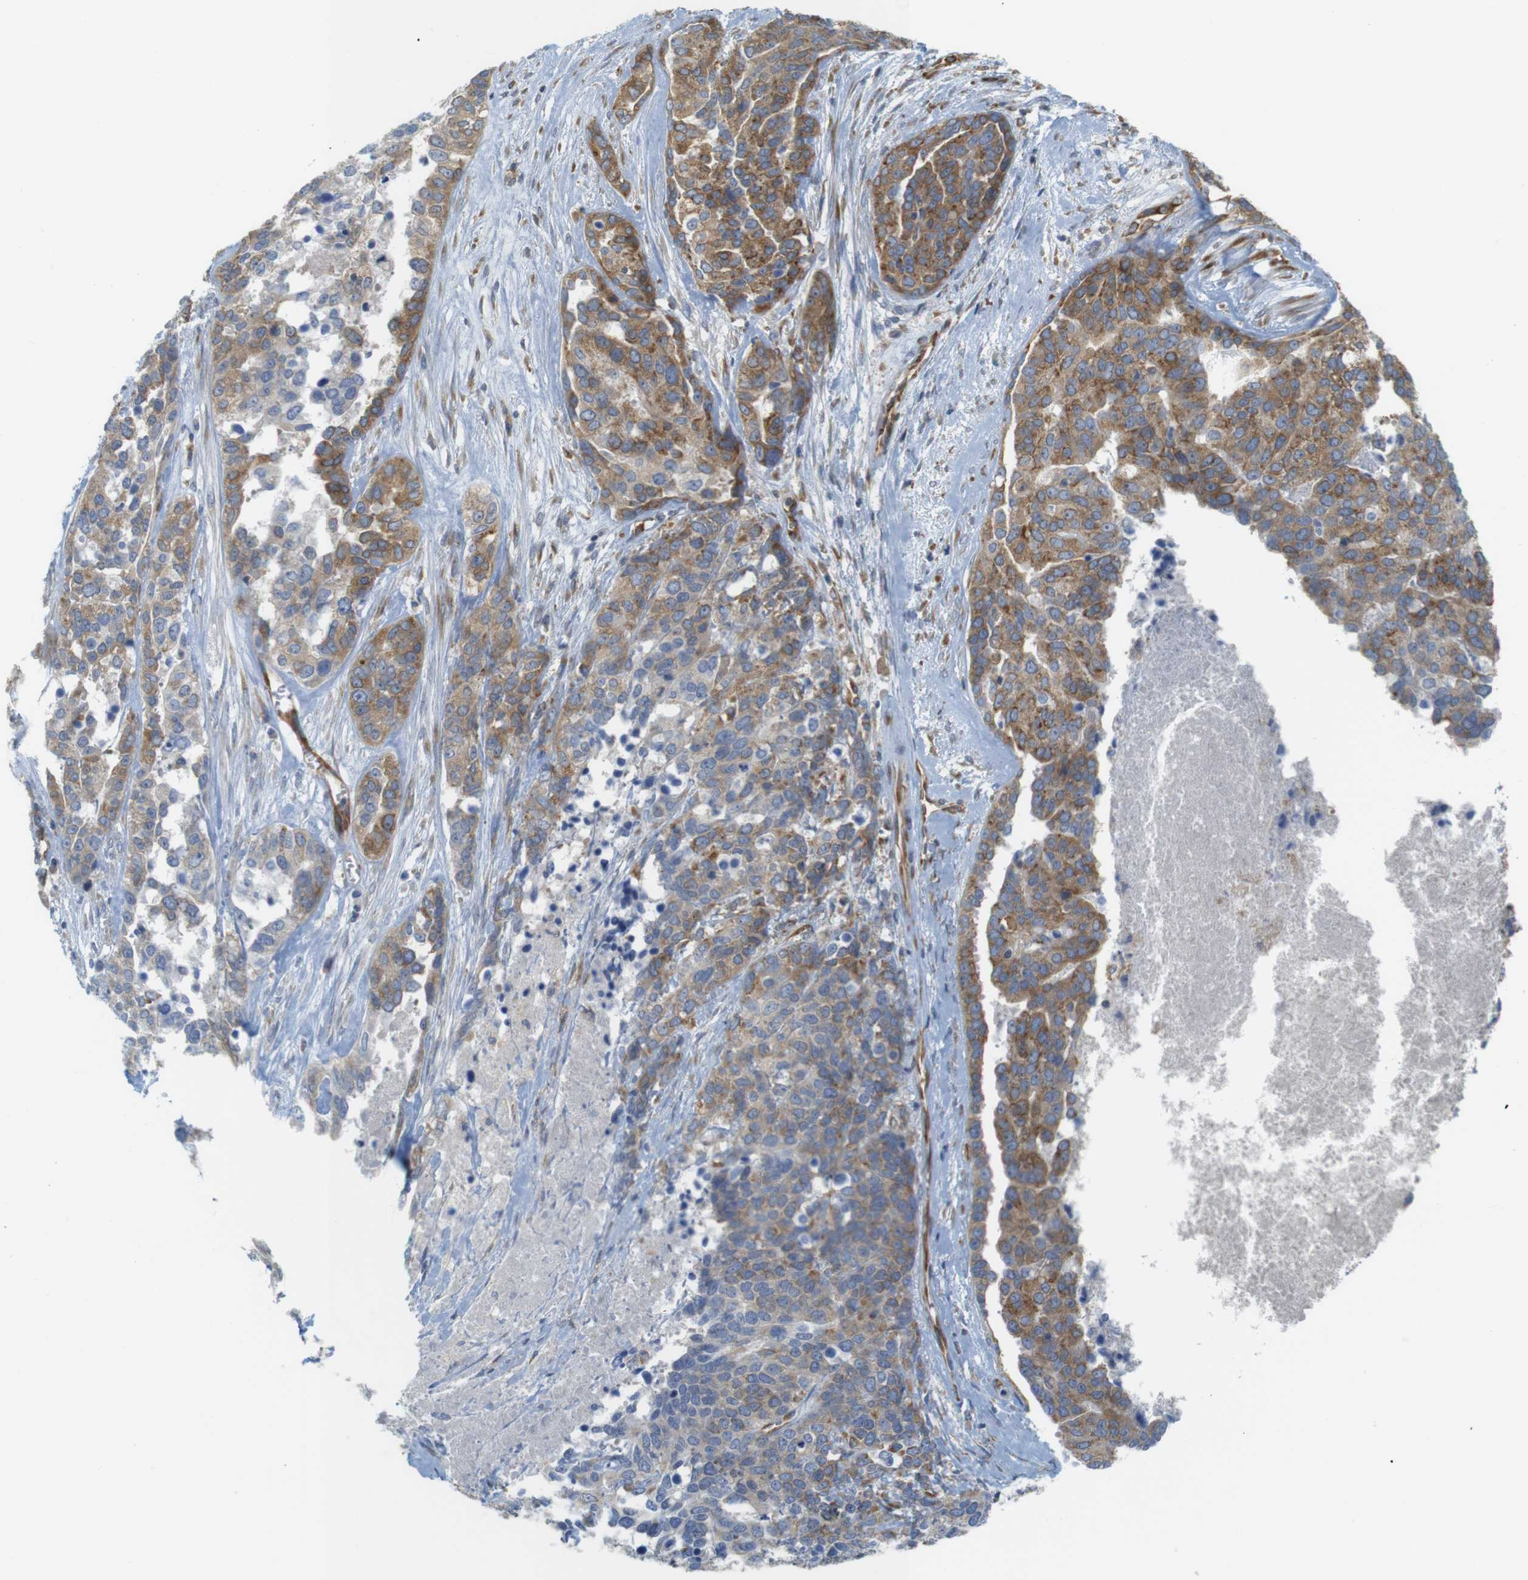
{"staining": {"intensity": "moderate", "quantity": ">75%", "location": "cytoplasmic/membranous"}, "tissue": "ovarian cancer", "cell_type": "Tumor cells", "image_type": "cancer", "snomed": [{"axis": "morphology", "description": "Cystadenocarcinoma, serous, NOS"}, {"axis": "topography", "description": "Ovary"}], "caption": "Human ovarian serous cystadenocarcinoma stained with a brown dye exhibits moderate cytoplasmic/membranous positive expression in about >75% of tumor cells.", "gene": "PCNX2", "patient": {"sex": "female", "age": 44}}